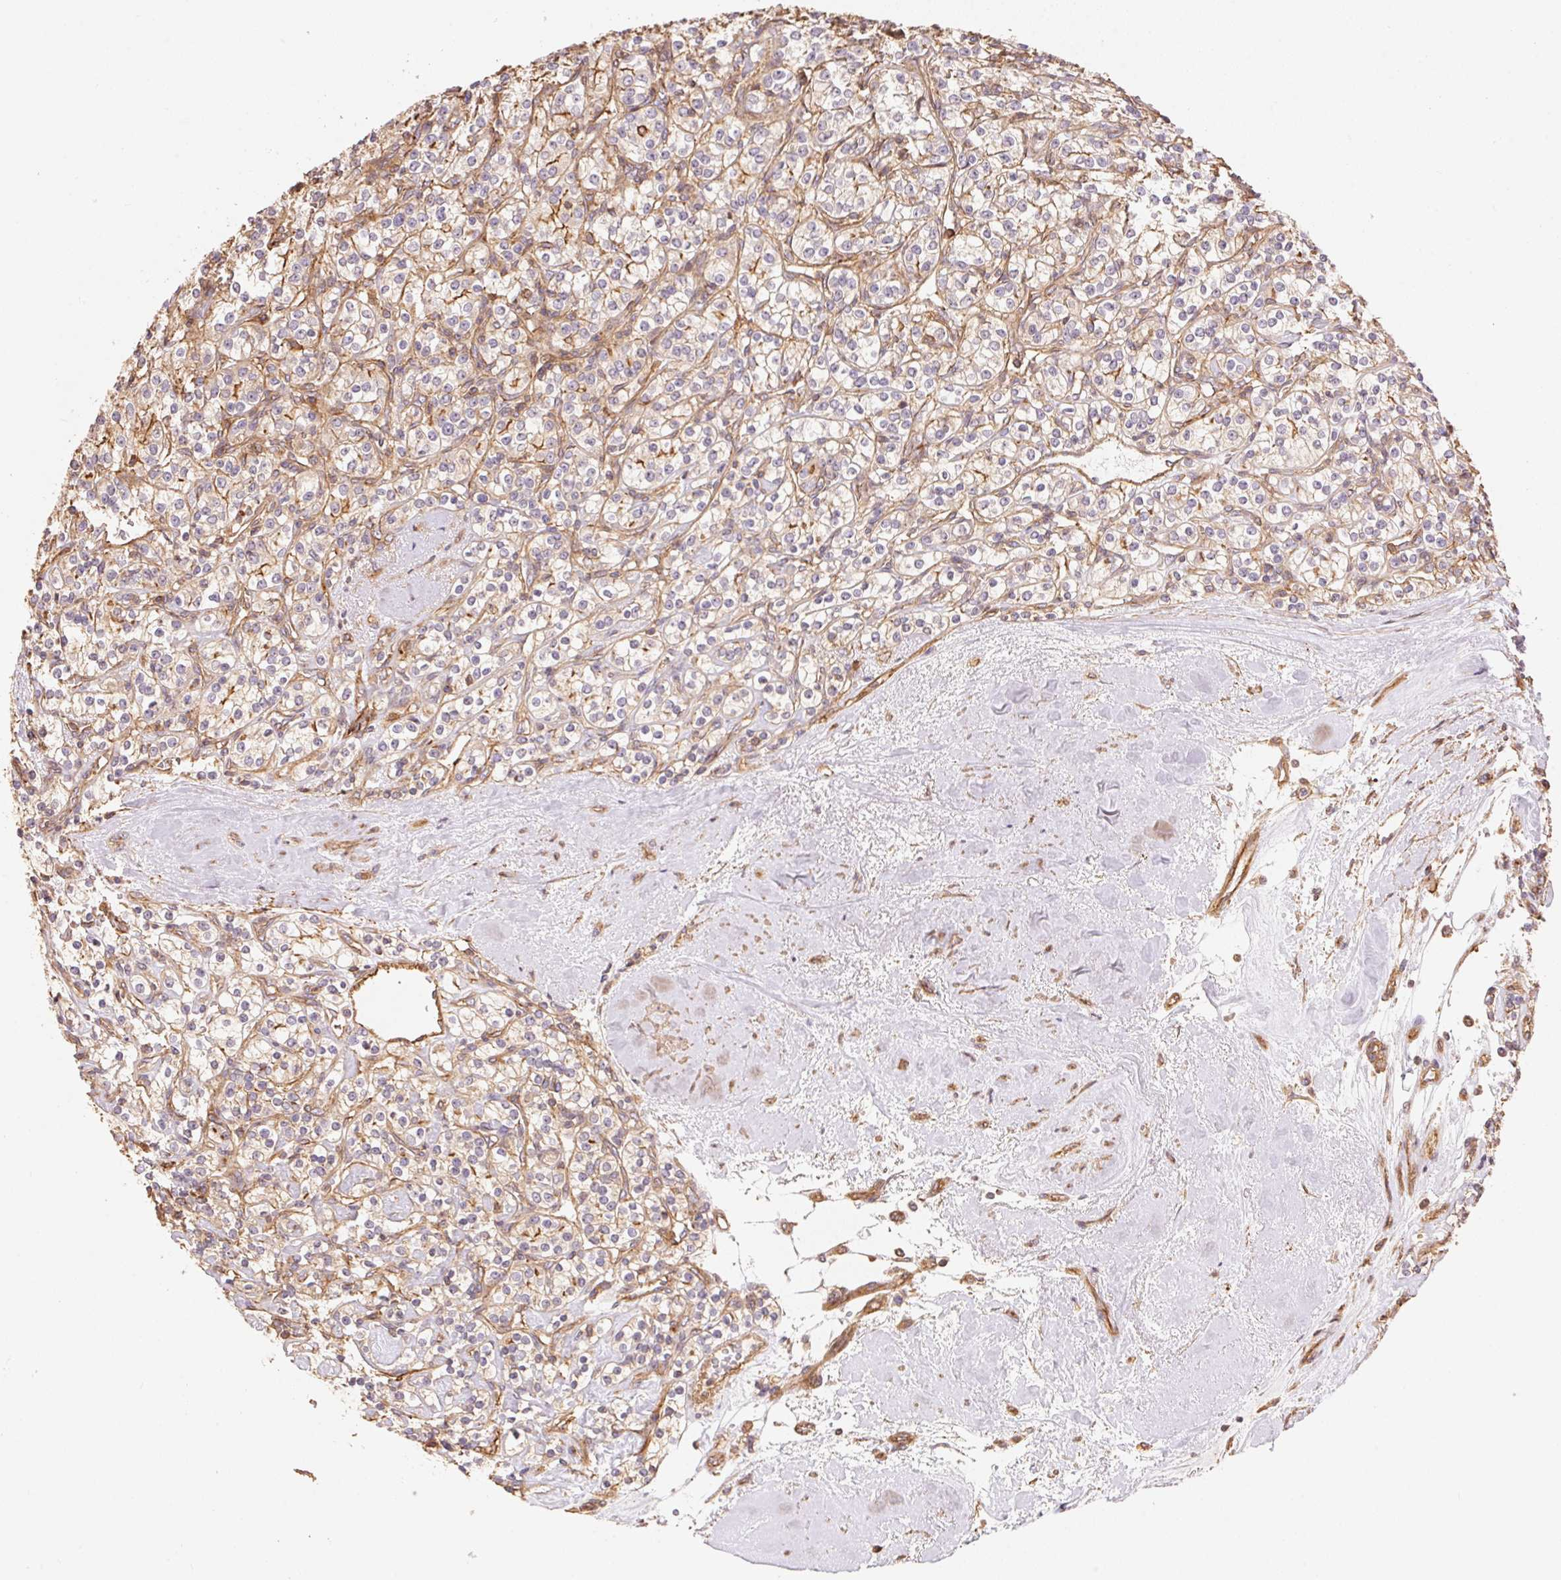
{"staining": {"intensity": "weak", "quantity": "25%-75%", "location": "cytoplasmic/membranous"}, "tissue": "renal cancer", "cell_type": "Tumor cells", "image_type": "cancer", "snomed": [{"axis": "morphology", "description": "Adenocarcinoma, NOS"}, {"axis": "topography", "description": "Kidney"}], "caption": "Human renal cancer (adenocarcinoma) stained with a protein marker exhibits weak staining in tumor cells.", "gene": "FRAS1", "patient": {"sex": "male", "age": 77}}